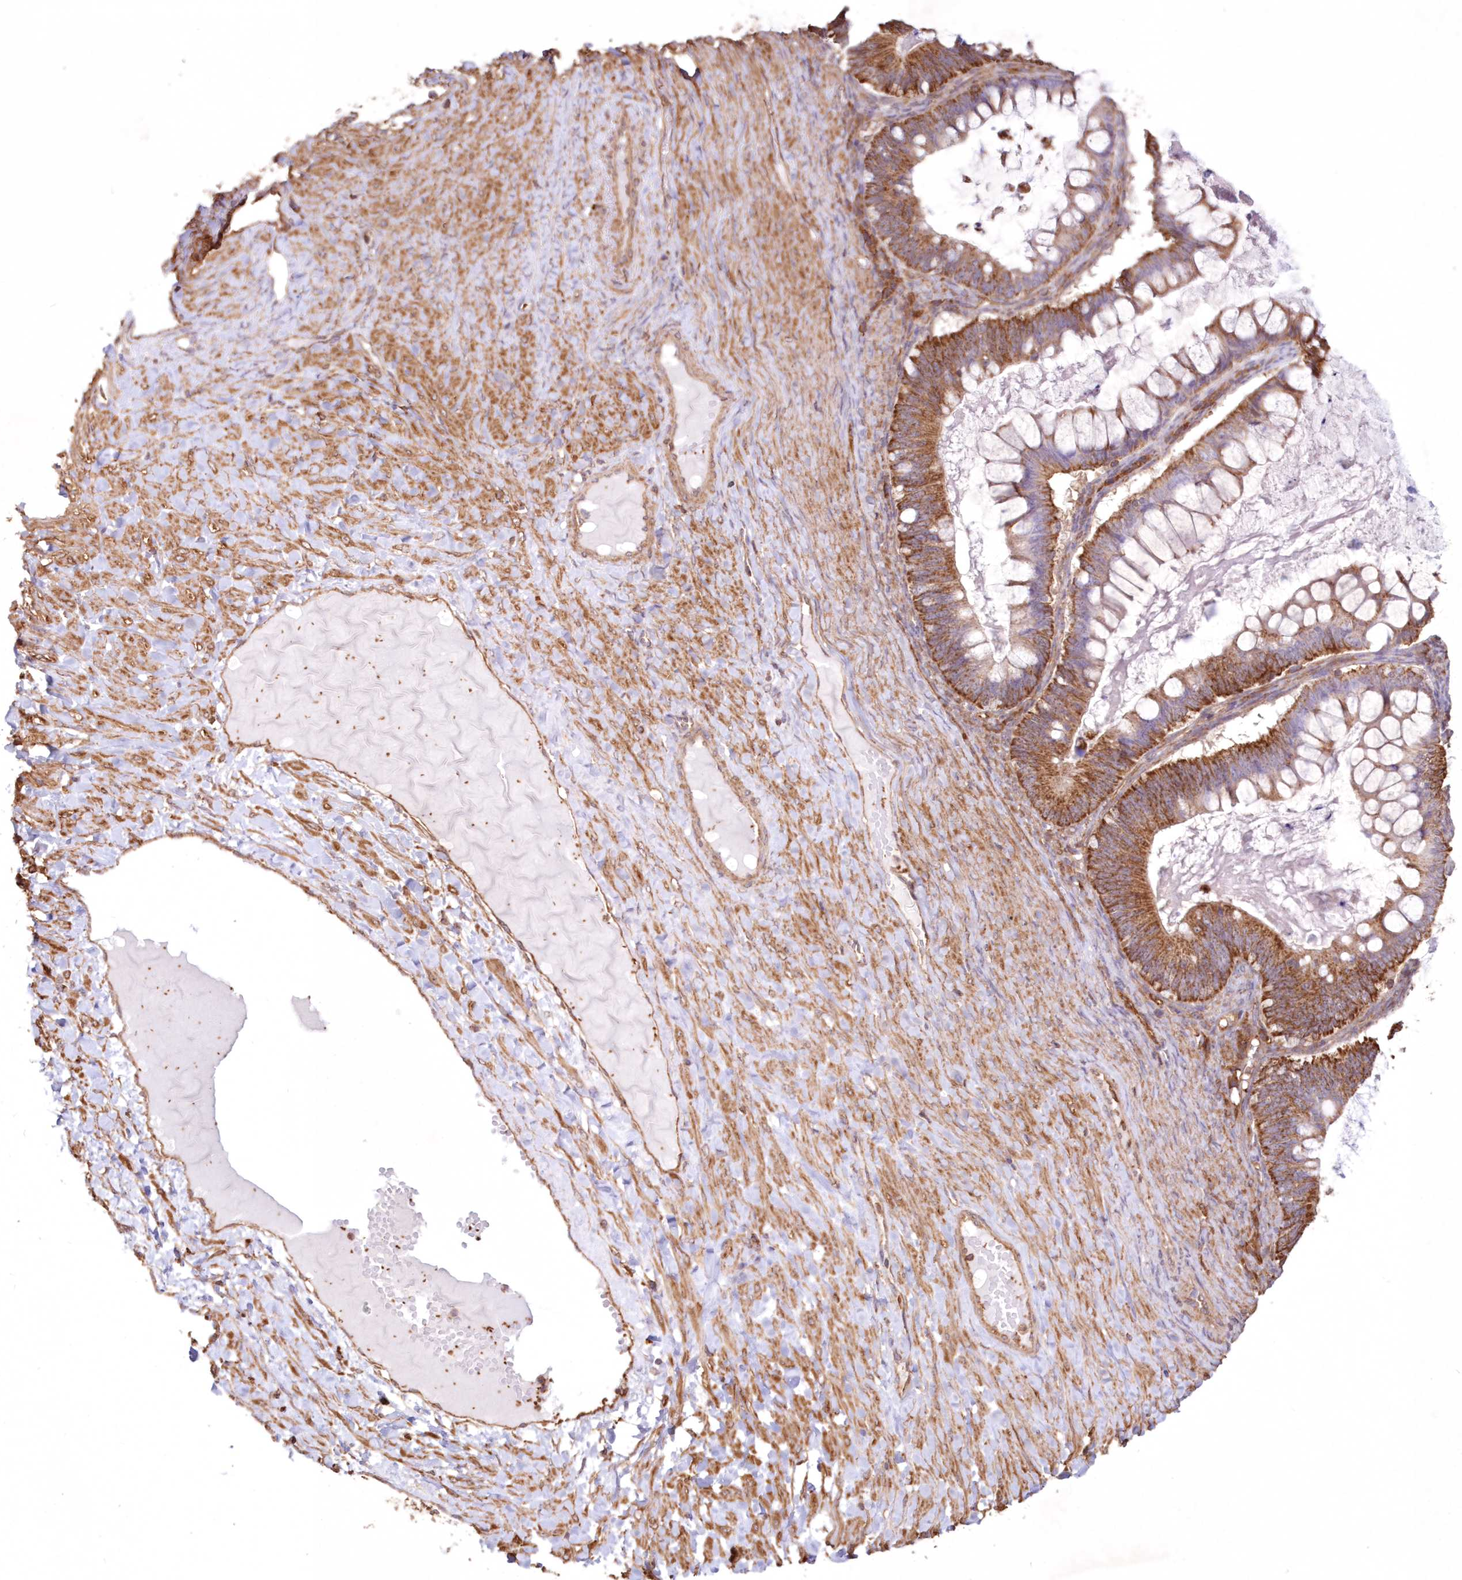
{"staining": {"intensity": "moderate", "quantity": ">75%", "location": "cytoplasmic/membranous"}, "tissue": "ovarian cancer", "cell_type": "Tumor cells", "image_type": "cancer", "snomed": [{"axis": "morphology", "description": "Cystadenocarcinoma, mucinous, NOS"}, {"axis": "topography", "description": "Ovary"}], "caption": "Protein analysis of ovarian cancer tissue shows moderate cytoplasmic/membranous staining in about >75% of tumor cells.", "gene": "TMEM139", "patient": {"sex": "female", "age": 61}}